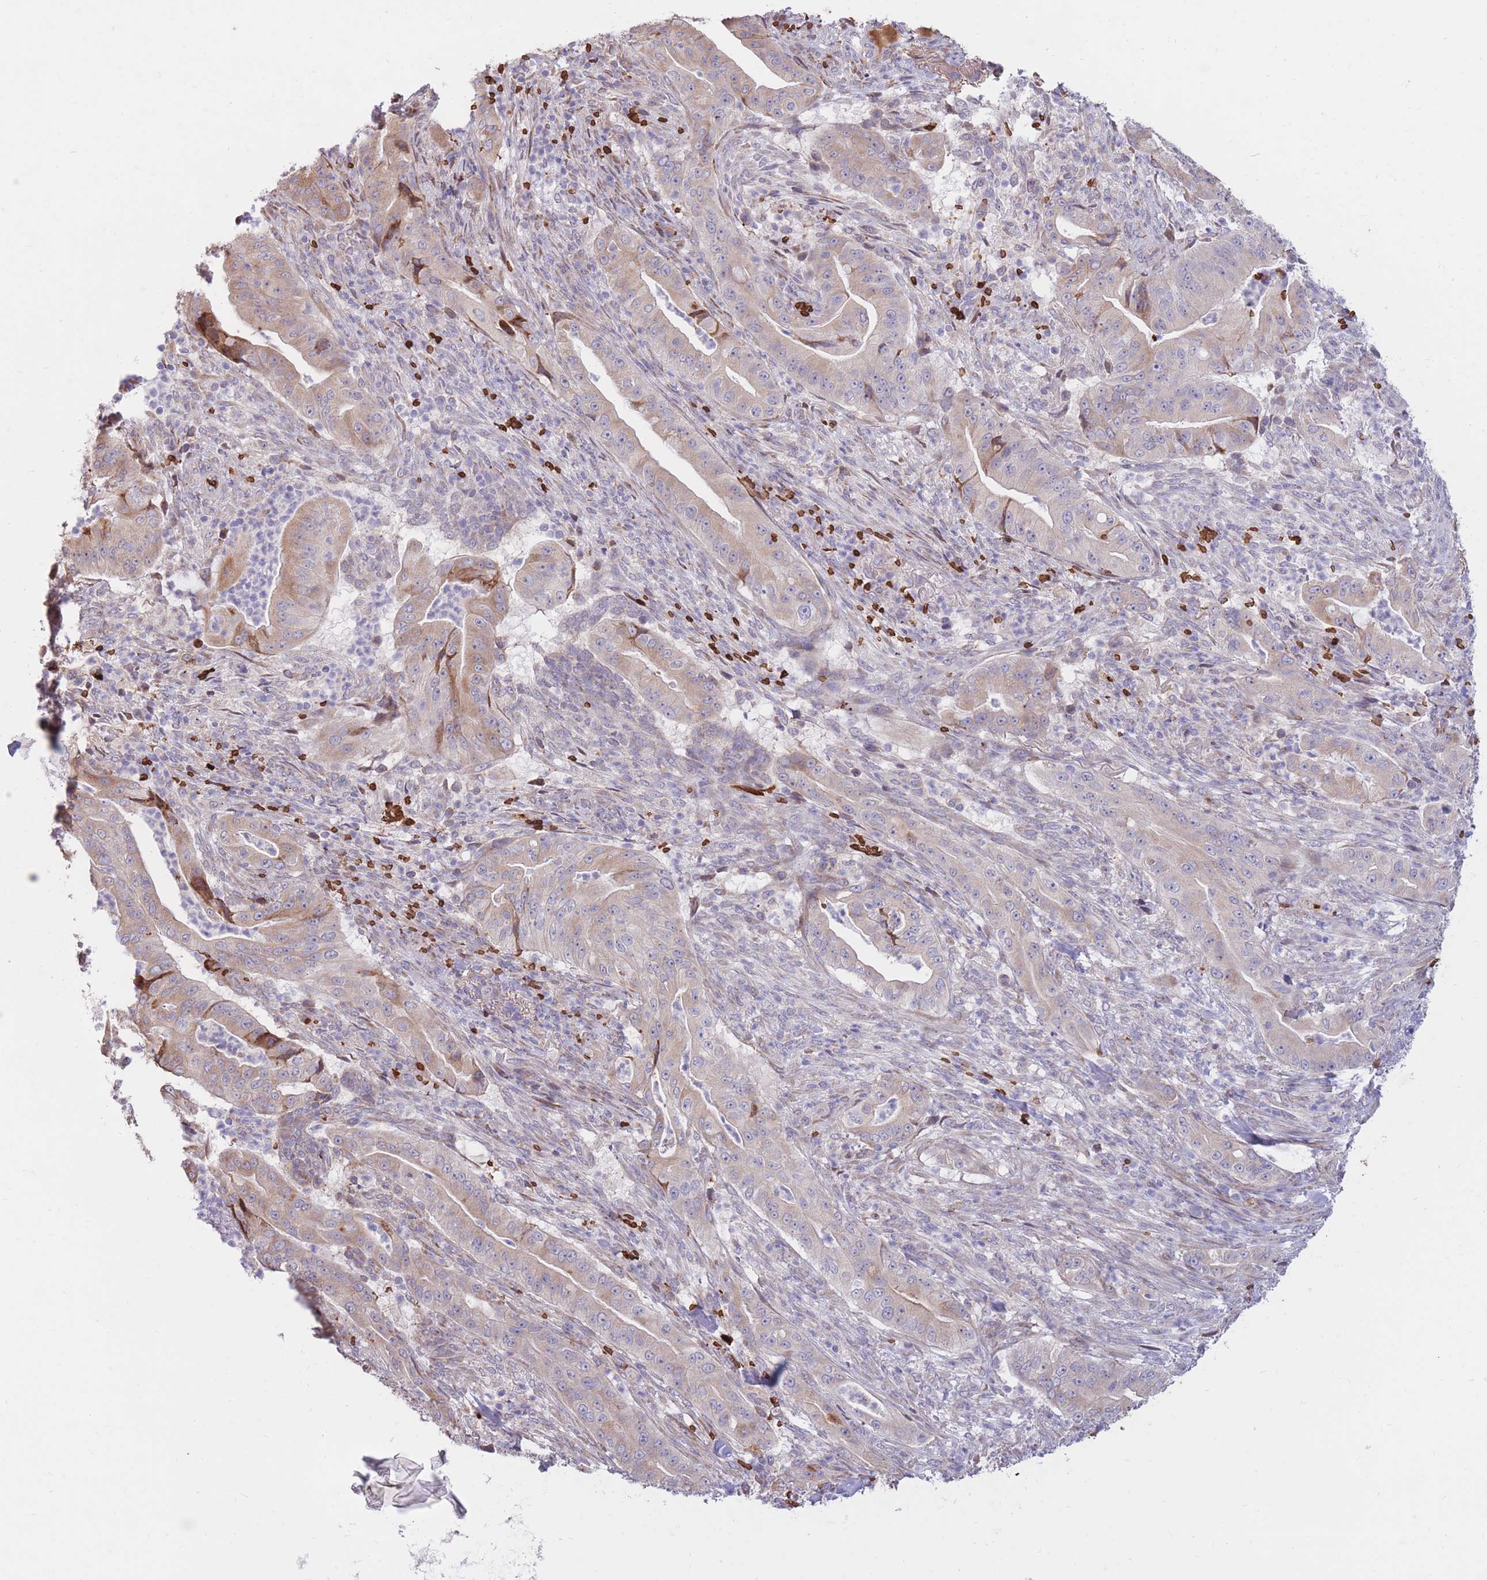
{"staining": {"intensity": "moderate", "quantity": "<25%", "location": "cytoplasmic/membranous"}, "tissue": "pancreatic cancer", "cell_type": "Tumor cells", "image_type": "cancer", "snomed": [{"axis": "morphology", "description": "Adenocarcinoma, NOS"}, {"axis": "topography", "description": "Pancreas"}], "caption": "Immunohistochemistry micrograph of human pancreatic cancer stained for a protein (brown), which shows low levels of moderate cytoplasmic/membranous positivity in about <25% of tumor cells.", "gene": "ATP10D", "patient": {"sex": "male", "age": 71}}